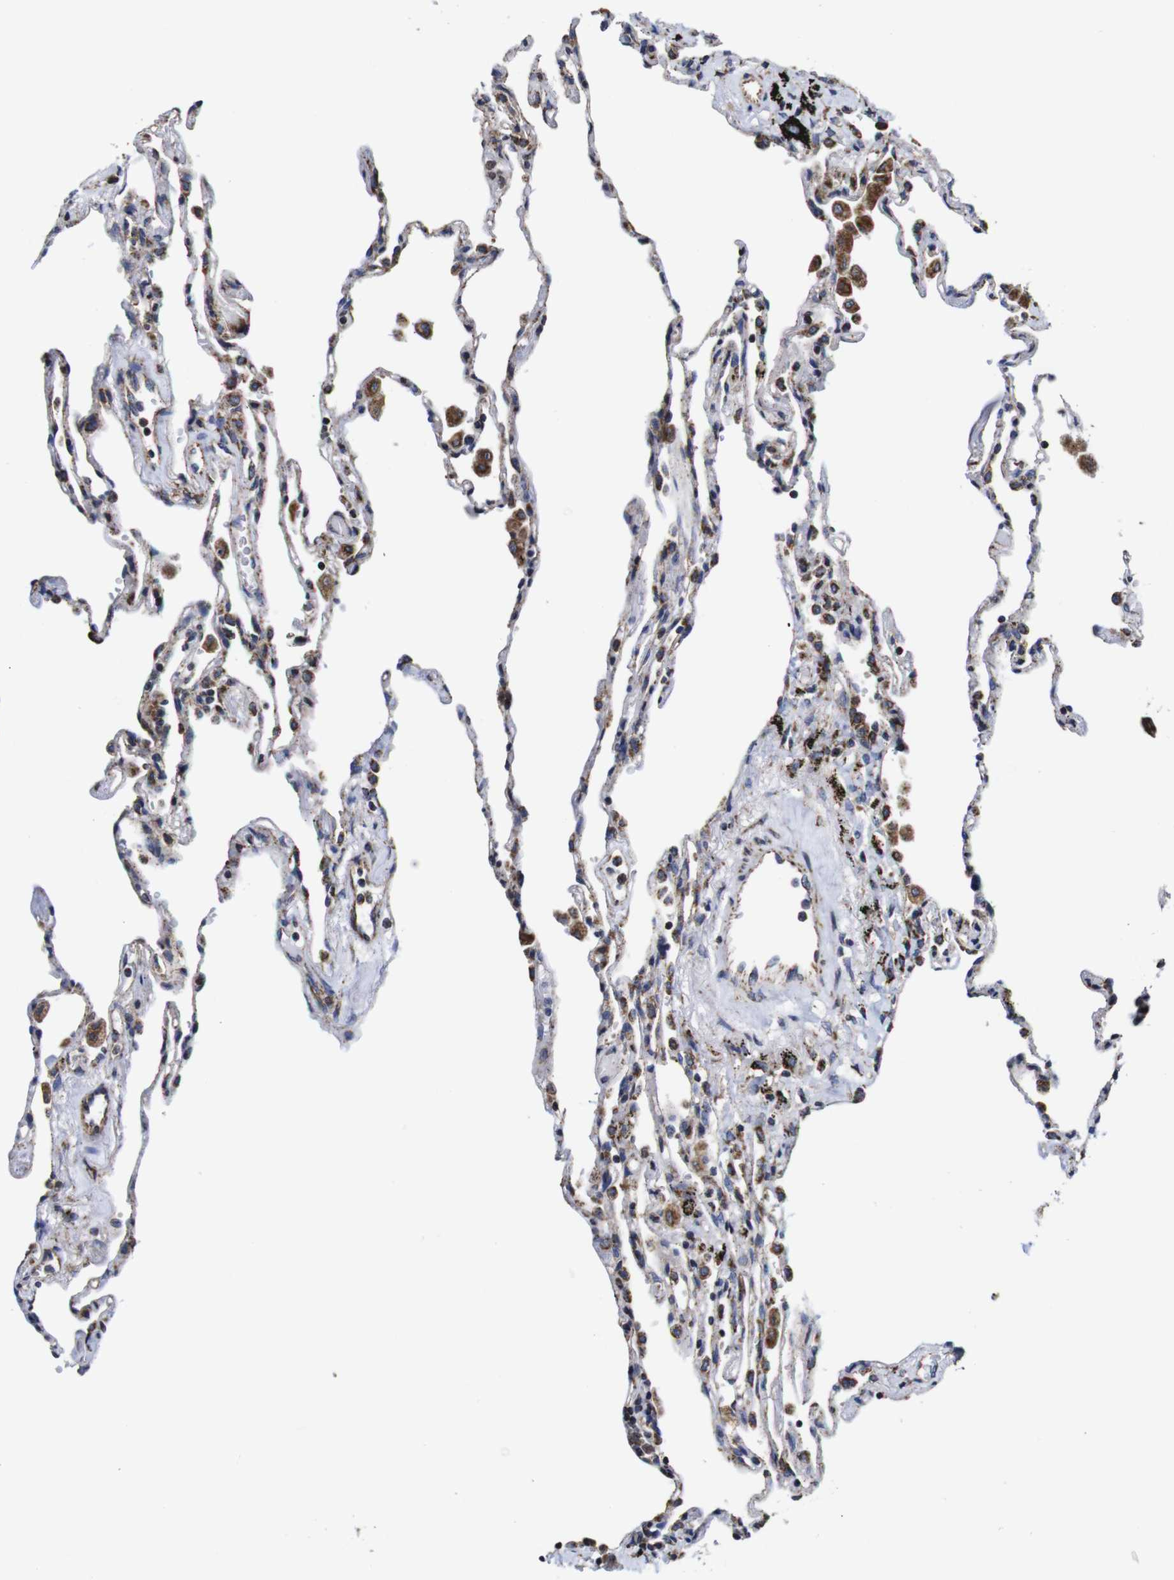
{"staining": {"intensity": "weak", "quantity": "25%-75%", "location": "cytoplasmic/membranous"}, "tissue": "lung", "cell_type": "Alveolar cells", "image_type": "normal", "snomed": [{"axis": "morphology", "description": "Normal tissue, NOS"}, {"axis": "topography", "description": "Lung"}], "caption": "IHC (DAB) staining of unremarkable human lung demonstrates weak cytoplasmic/membranous protein positivity in approximately 25%-75% of alveolar cells. Immunohistochemistry stains the protein in brown and the nuclei are stained blue.", "gene": "C17orf80", "patient": {"sex": "male", "age": 59}}